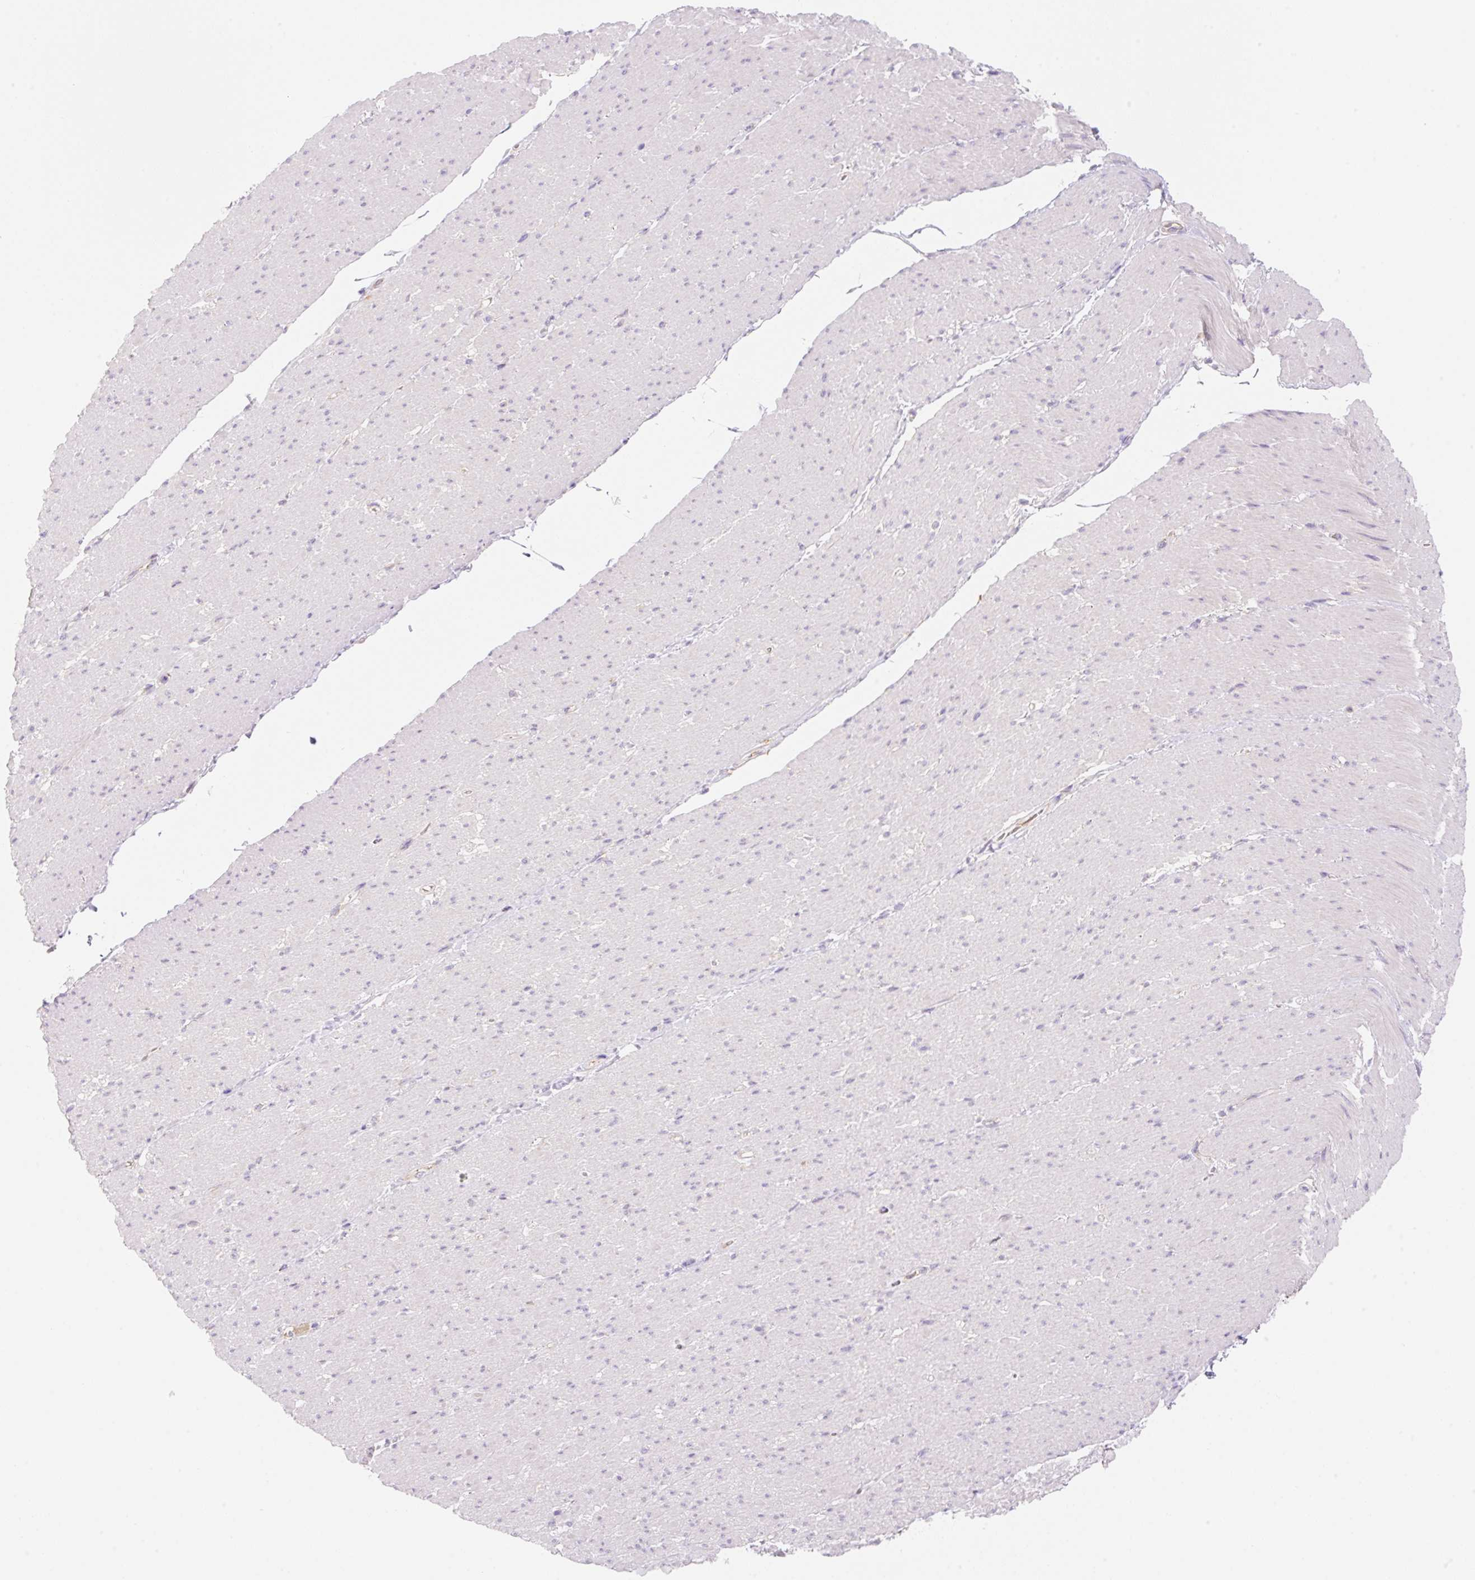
{"staining": {"intensity": "negative", "quantity": "none", "location": "none"}, "tissue": "smooth muscle", "cell_type": "Smooth muscle cells", "image_type": "normal", "snomed": [{"axis": "morphology", "description": "Normal tissue, NOS"}, {"axis": "topography", "description": "Smooth muscle"}, {"axis": "topography", "description": "Rectum"}], "caption": "Immunohistochemistry micrograph of normal smooth muscle: smooth muscle stained with DAB demonstrates no significant protein expression in smooth muscle cells.", "gene": "DENND5A", "patient": {"sex": "male", "age": 53}}